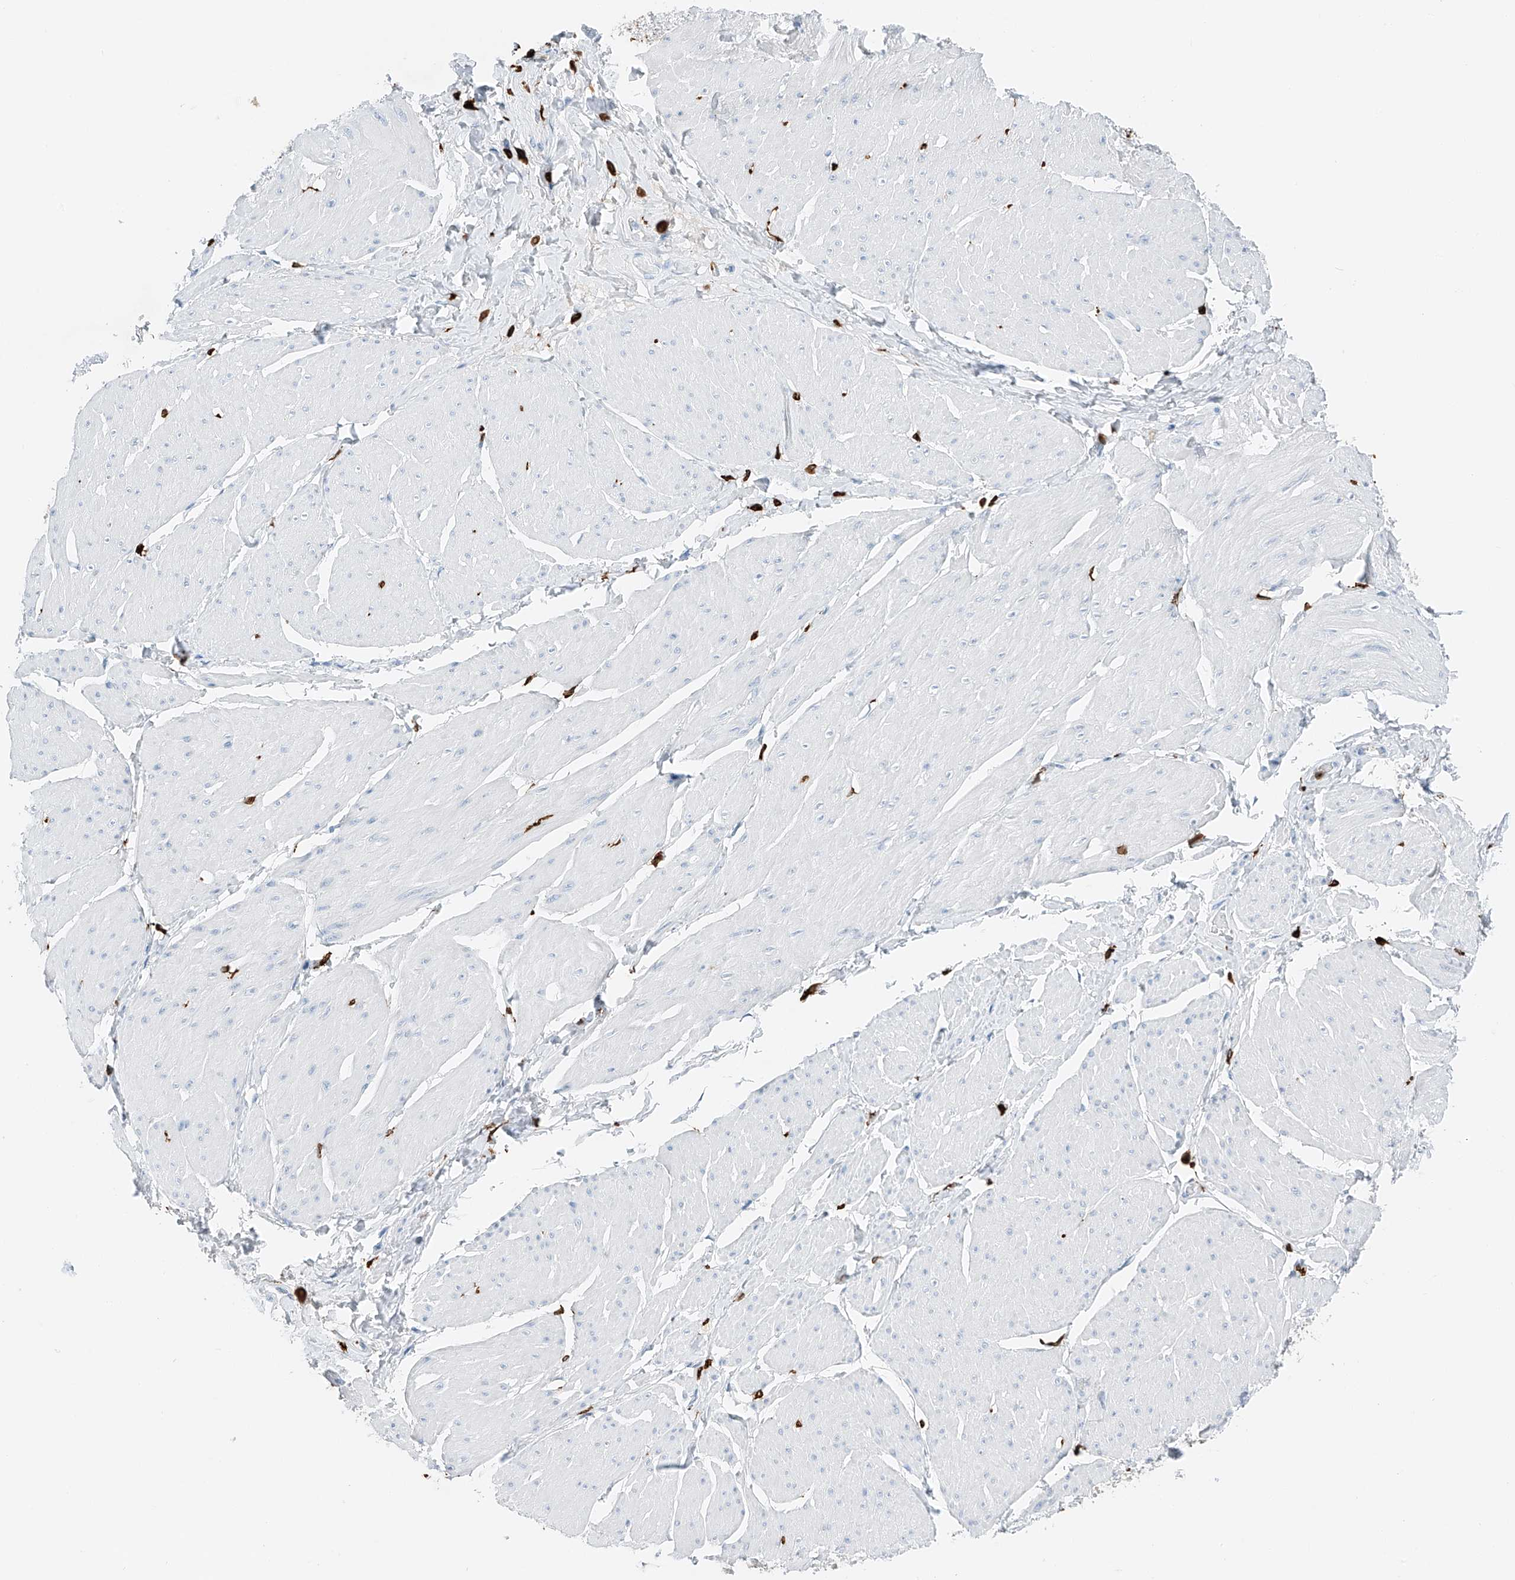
{"staining": {"intensity": "negative", "quantity": "none", "location": "none"}, "tissue": "smooth muscle", "cell_type": "Smooth muscle cells", "image_type": "normal", "snomed": [{"axis": "morphology", "description": "Urothelial carcinoma, High grade"}, {"axis": "topography", "description": "Urinary bladder"}], "caption": "This is a image of IHC staining of benign smooth muscle, which shows no positivity in smooth muscle cells. Nuclei are stained in blue.", "gene": "TBXAS1", "patient": {"sex": "male", "age": 46}}